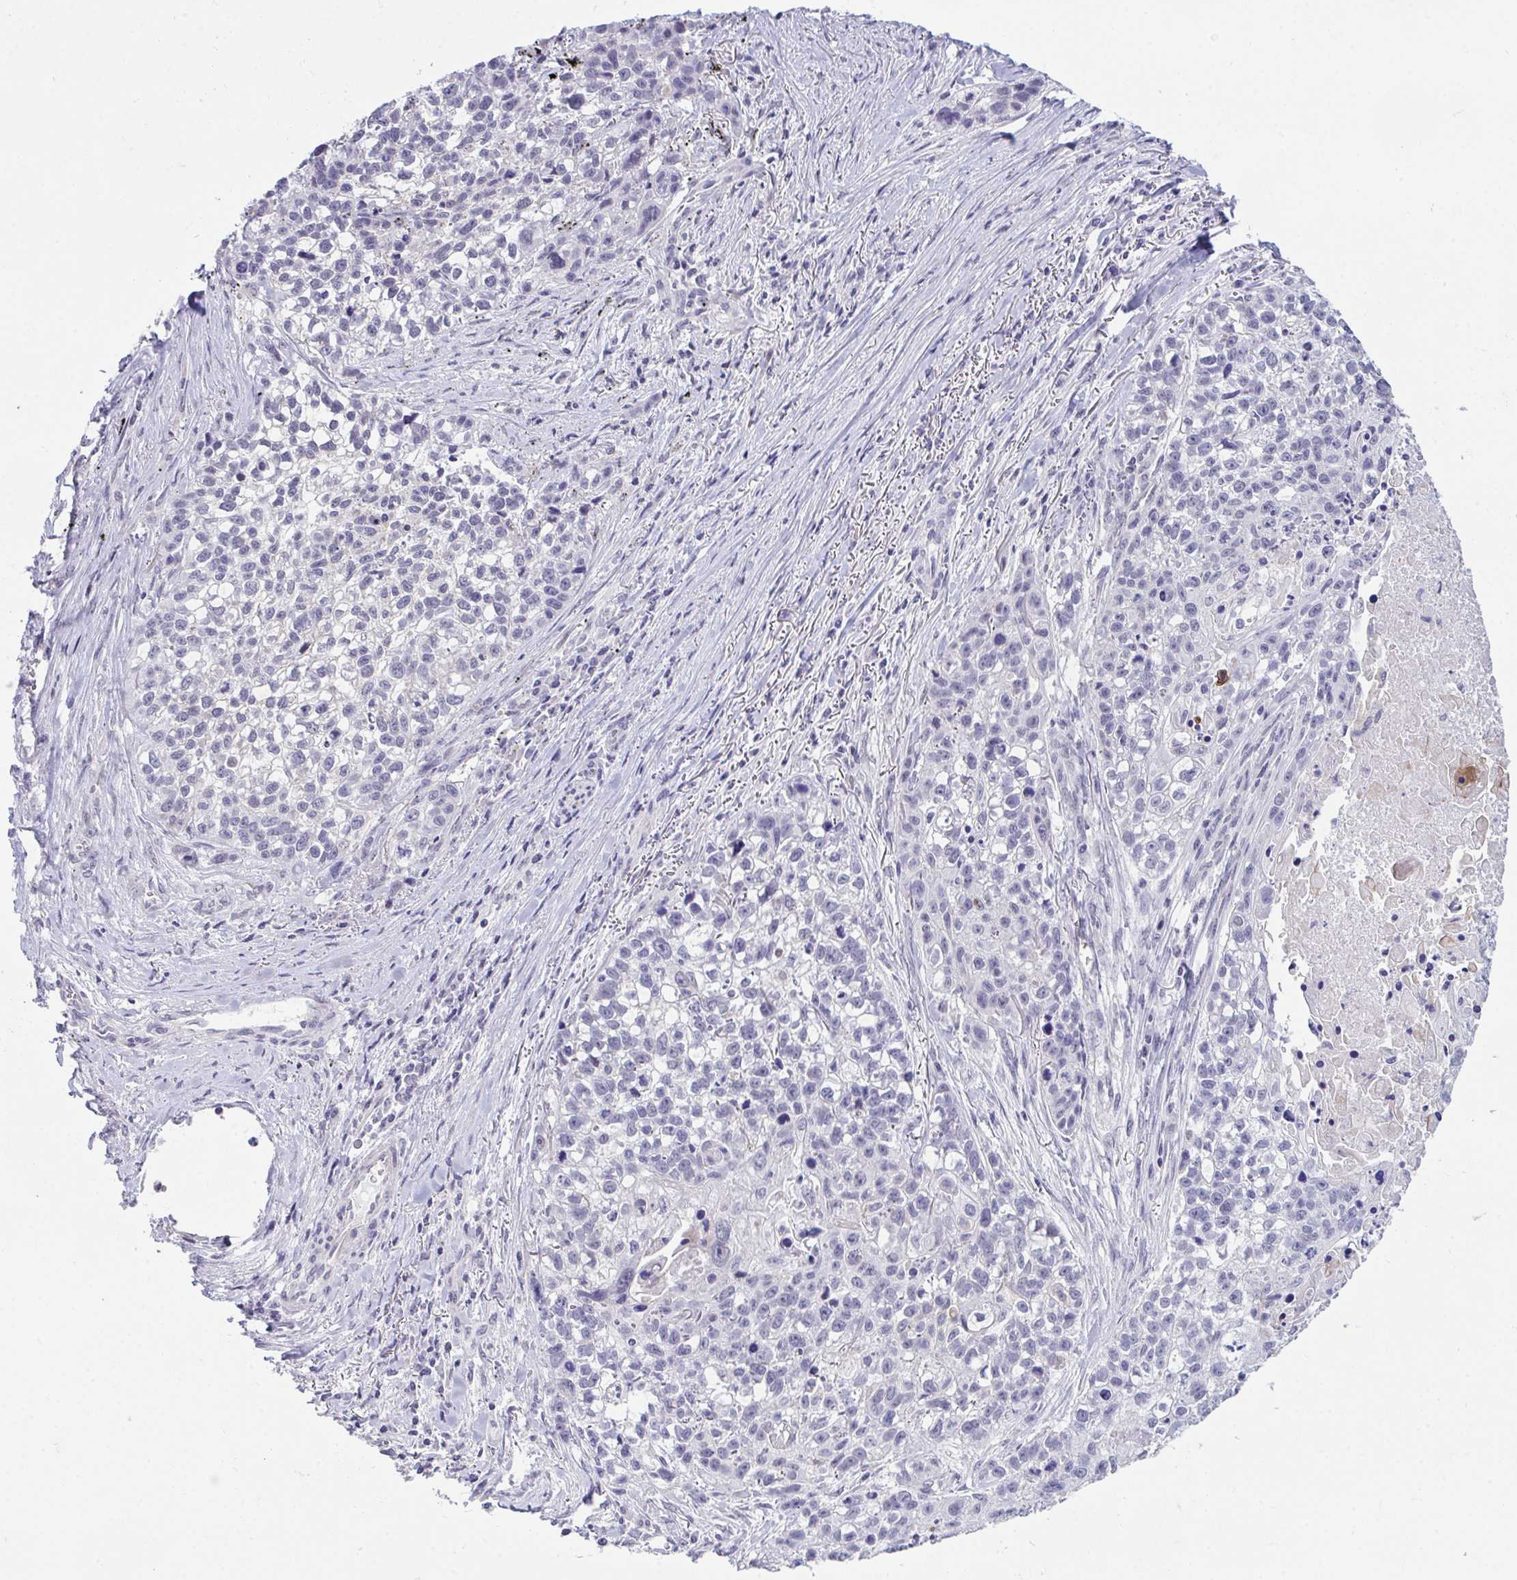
{"staining": {"intensity": "negative", "quantity": "none", "location": "none"}, "tissue": "lung cancer", "cell_type": "Tumor cells", "image_type": "cancer", "snomed": [{"axis": "morphology", "description": "Squamous cell carcinoma, NOS"}, {"axis": "topography", "description": "Lung"}], "caption": "This is an immunohistochemistry (IHC) photomicrograph of human squamous cell carcinoma (lung). There is no positivity in tumor cells.", "gene": "ATP6V0D2", "patient": {"sex": "male", "age": 74}}